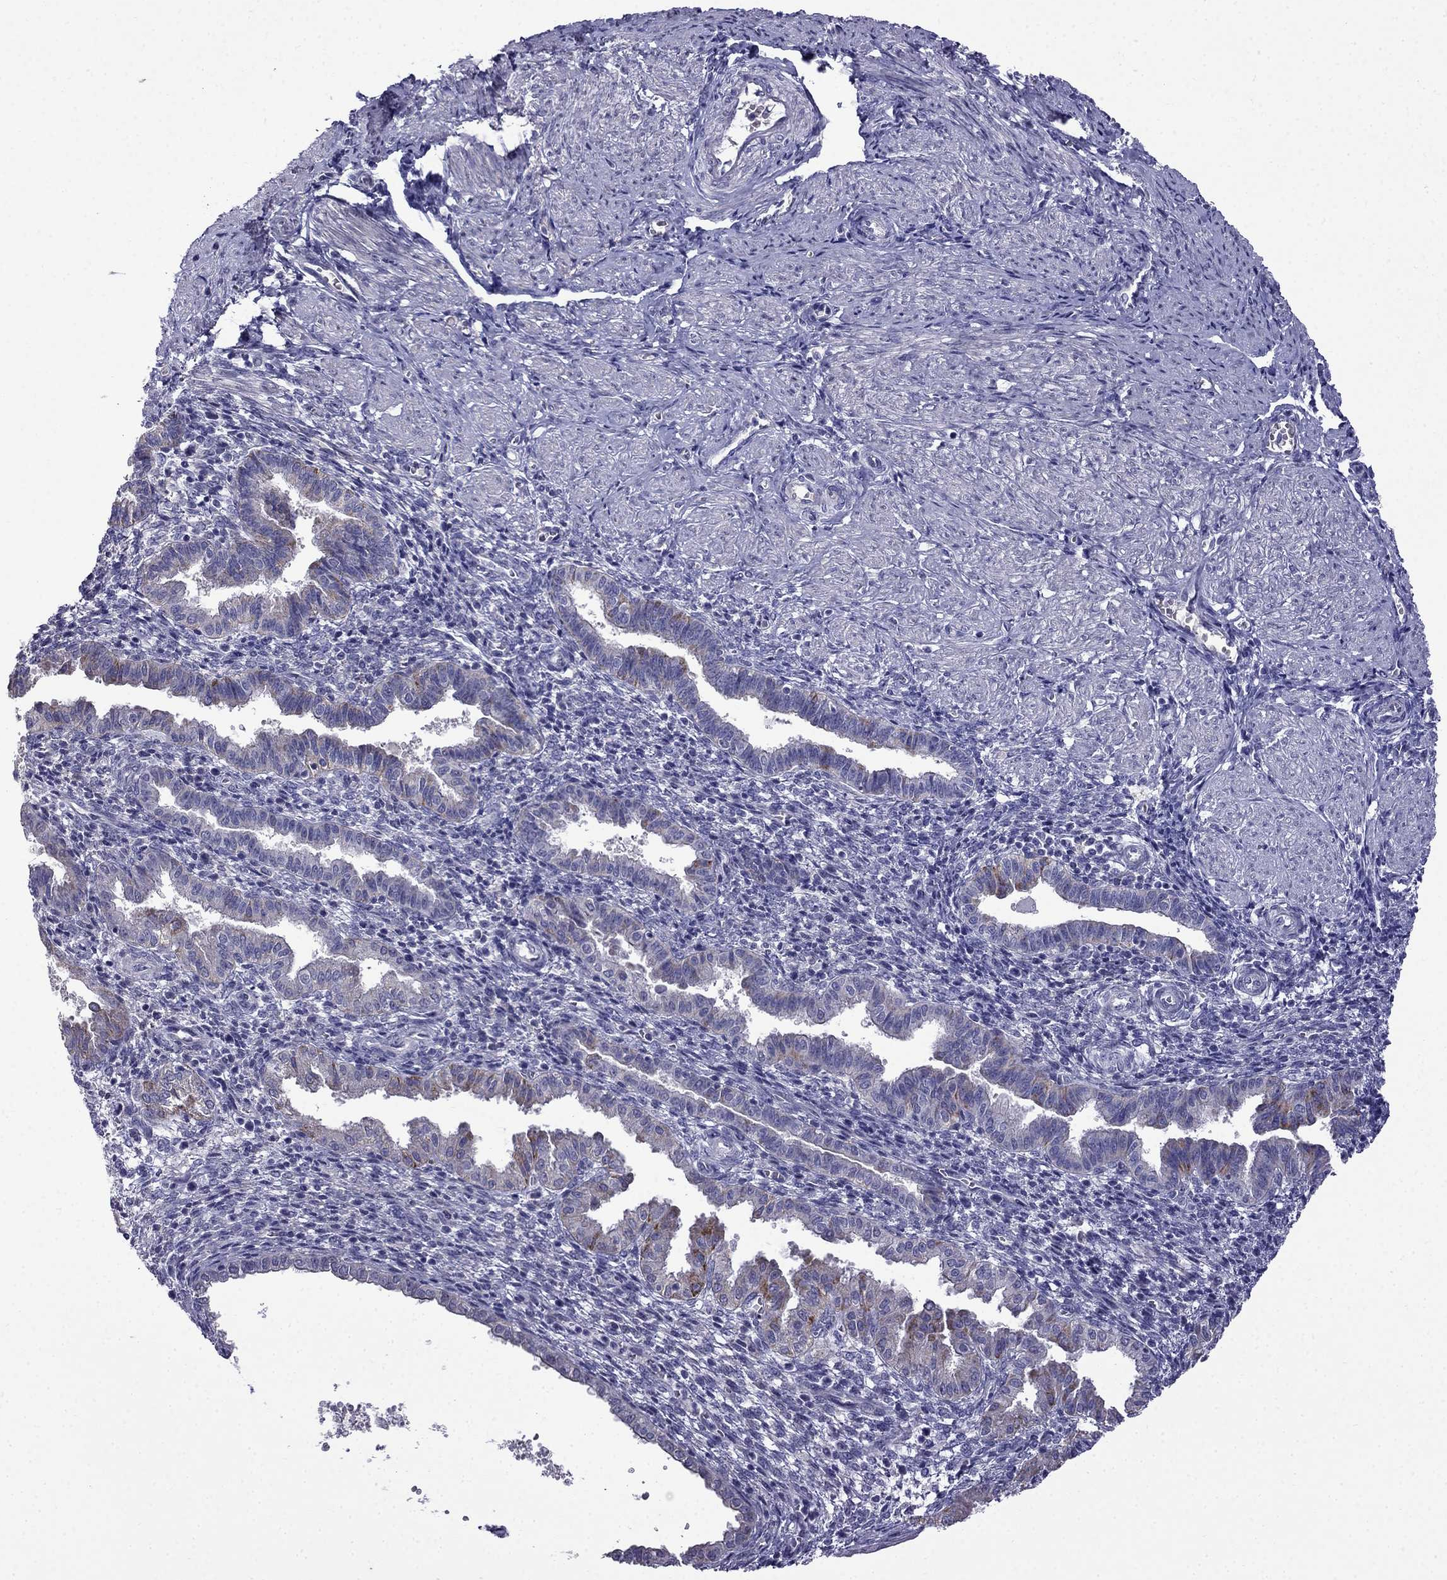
{"staining": {"intensity": "negative", "quantity": "none", "location": "none"}, "tissue": "endometrium", "cell_type": "Cells in endometrial stroma", "image_type": "normal", "snomed": [{"axis": "morphology", "description": "Normal tissue, NOS"}, {"axis": "topography", "description": "Endometrium"}], "caption": "Protein analysis of unremarkable endometrium shows no significant staining in cells in endometrial stroma.", "gene": "PI16", "patient": {"sex": "female", "age": 37}}